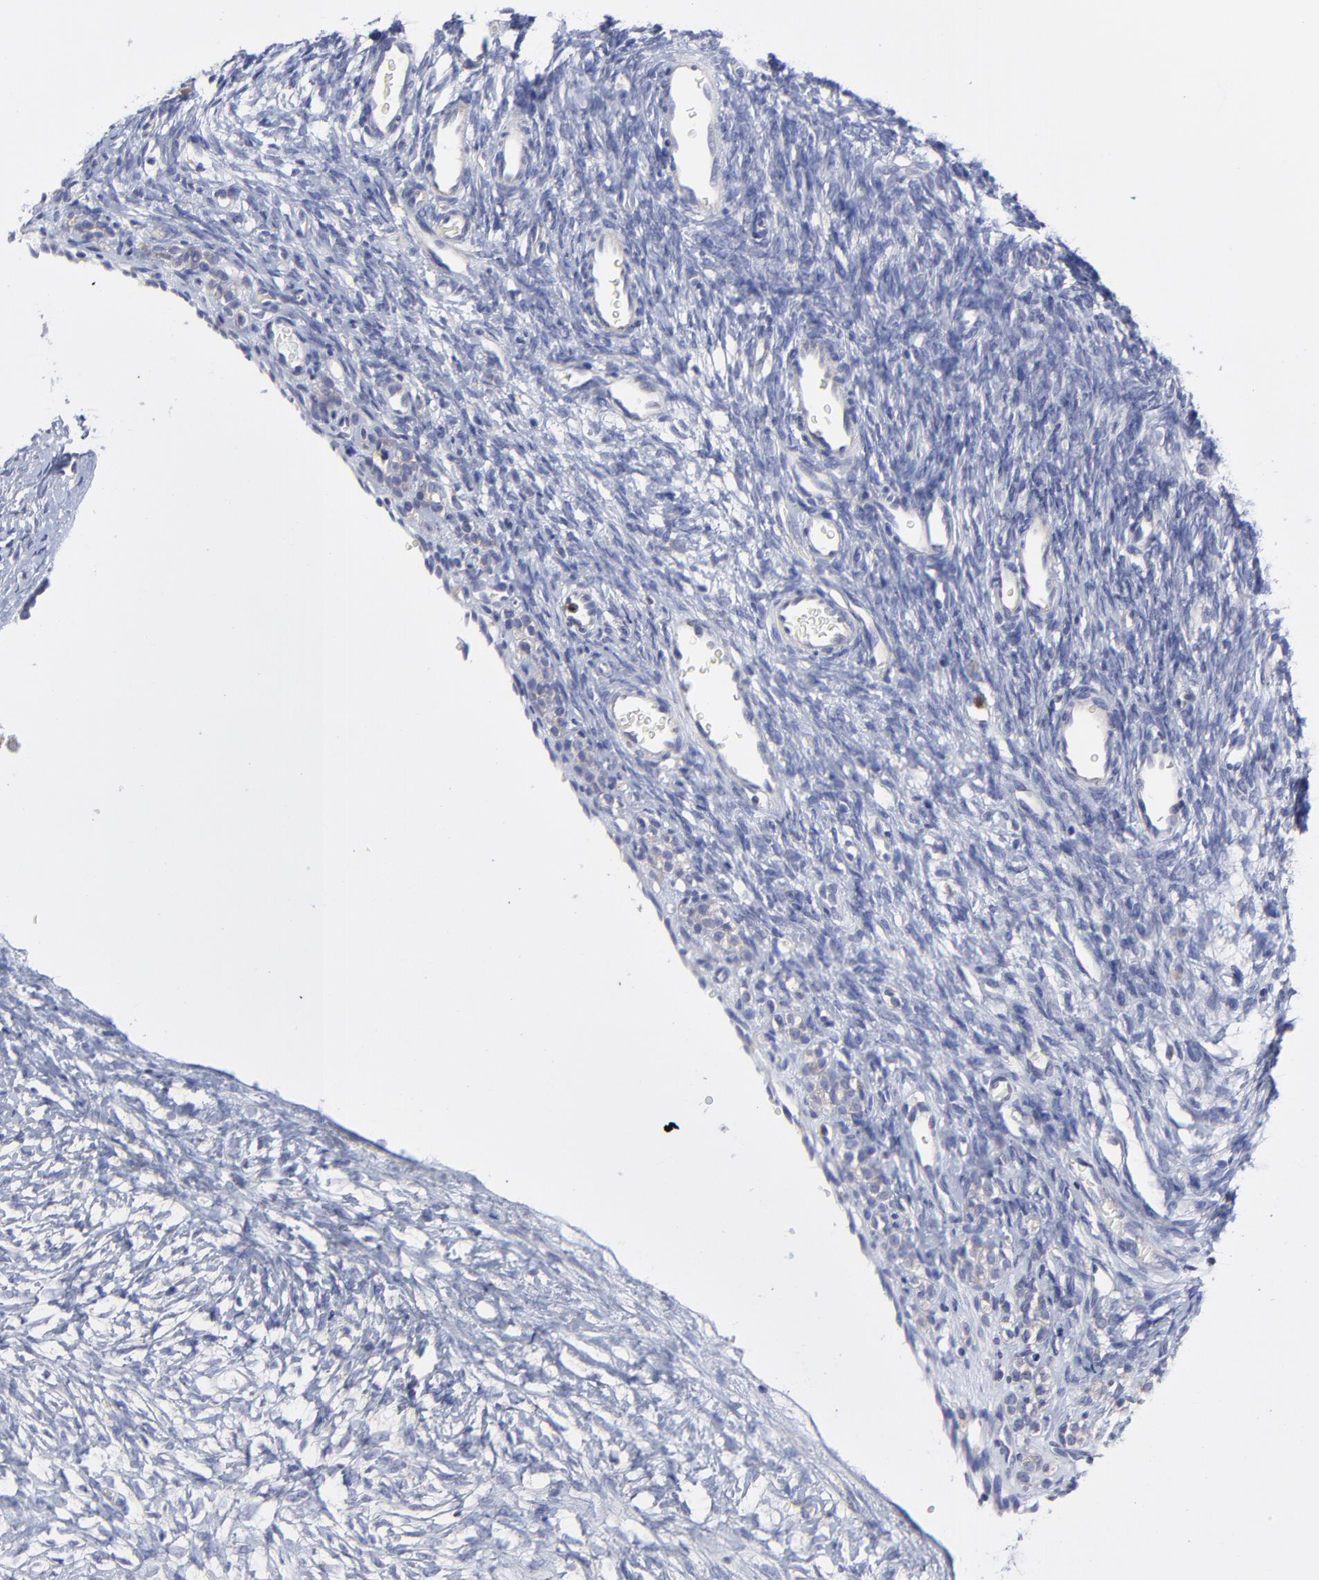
{"staining": {"intensity": "negative", "quantity": "none", "location": "none"}, "tissue": "ovary", "cell_type": "Ovarian stroma cells", "image_type": "normal", "snomed": [{"axis": "morphology", "description": "Normal tissue, NOS"}, {"axis": "topography", "description": "Ovary"}], "caption": "DAB (3,3'-diaminobenzidine) immunohistochemical staining of unremarkable ovary displays no significant staining in ovarian stroma cells.", "gene": "MOSPD2", "patient": {"sex": "female", "age": 35}}